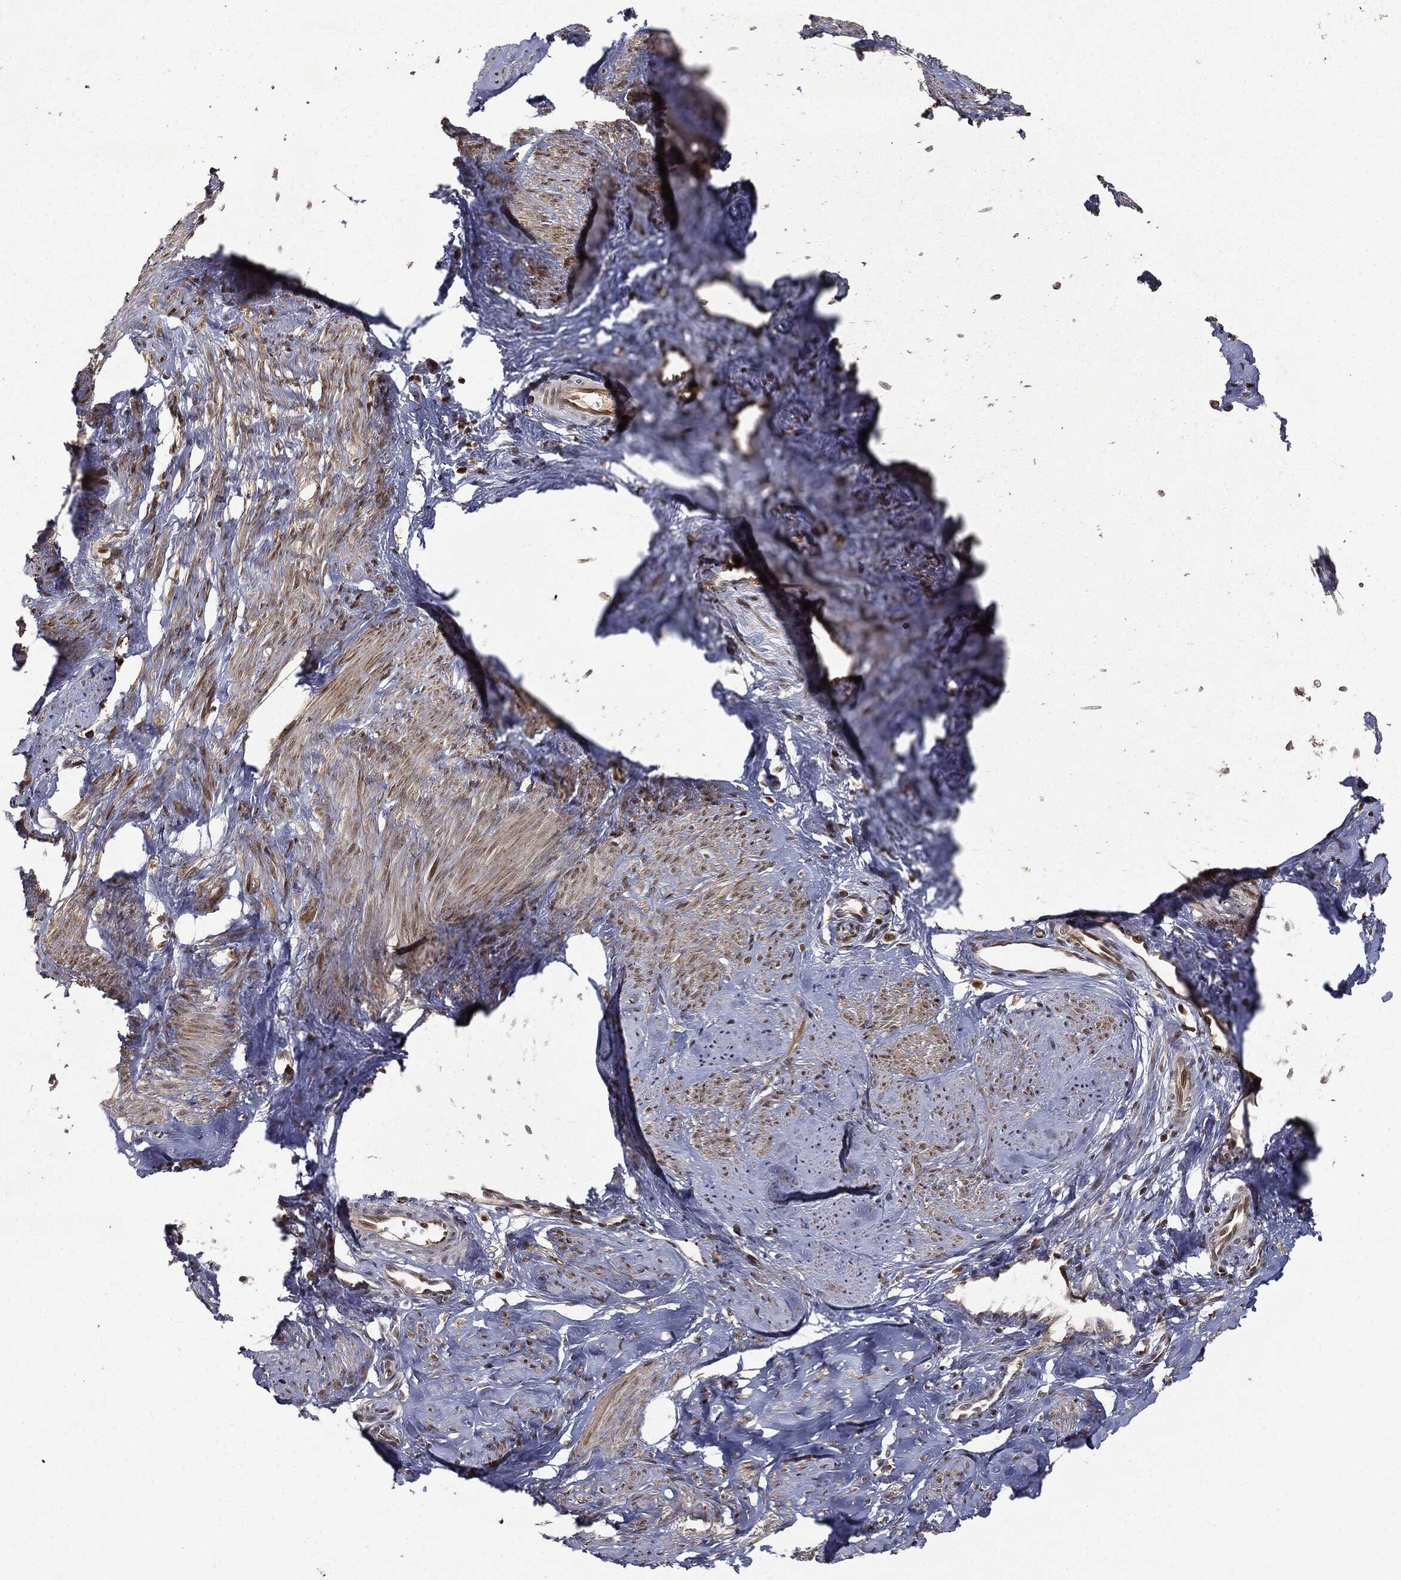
{"staining": {"intensity": "weak", "quantity": ">75%", "location": "cytoplasmic/membranous"}, "tissue": "smooth muscle", "cell_type": "Smooth muscle cells", "image_type": "normal", "snomed": [{"axis": "morphology", "description": "Normal tissue, NOS"}, {"axis": "topography", "description": "Smooth muscle"}], "caption": "Protein staining reveals weak cytoplasmic/membranous expression in approximately >75% of smooth muscle cells in normal smooth muscle.", "gene": "ZNHIT6", "patient": {"sex": "female", "age": 48}}